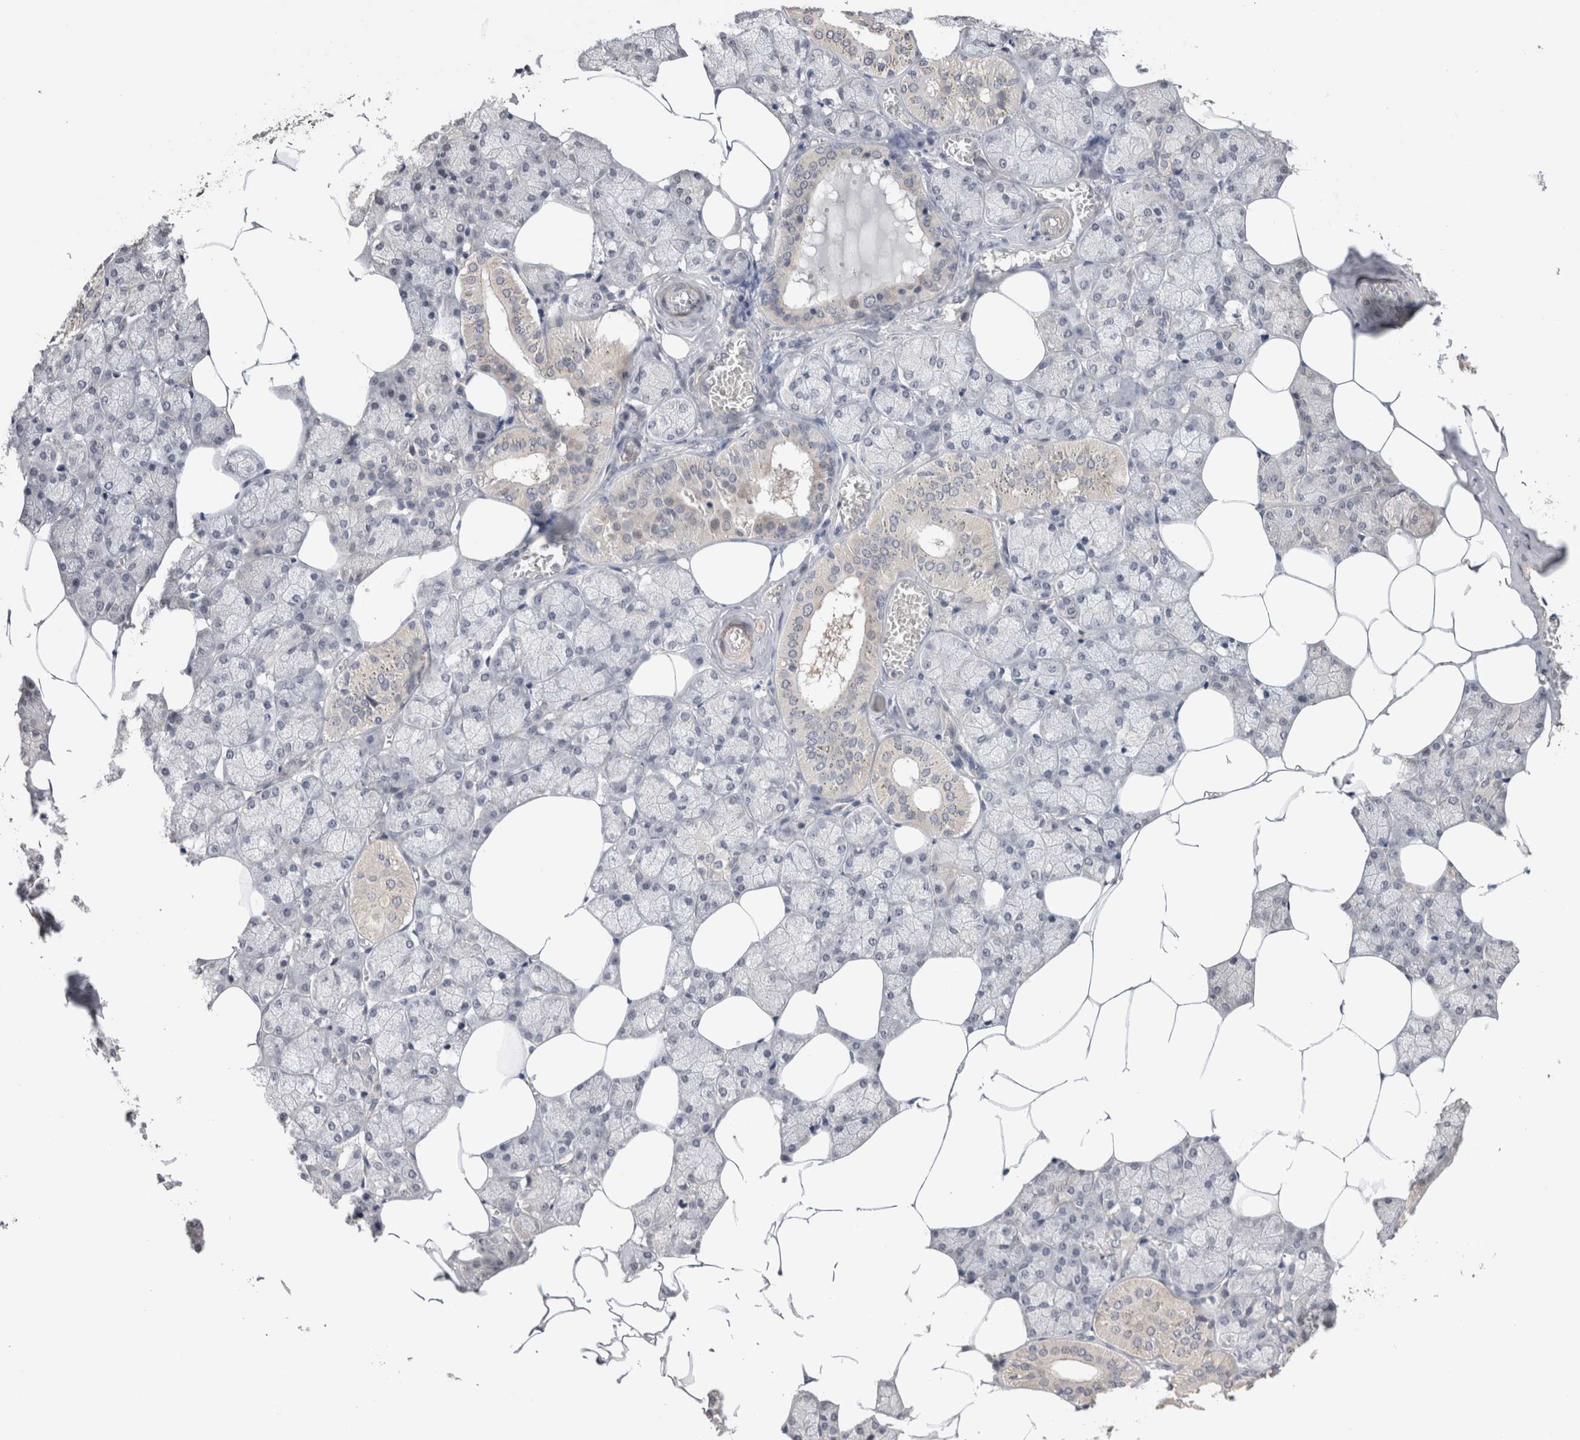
{"staining": {"intensity": "weak", "quantity": "<25%", "location": "cytoplasmic/membranous"}, "tissue": "salivary gland", "cell_type": "Glandular cells", "image_type": "normal", "snomed": [{"axis": "morphology", "description": "Normal tissue, NOS"}, {"axis": "topography", "description": "Salivary gland"}], "caption": "Immunohistochemistry (IHC) histopathology image of unremarkable salivary gland: salivary gland stained with DAB exhibits no significant protein expression in glandular cells. The staining is performed using DAB brown chromogen with nuclei counter-stained in using hematoxylin.", "gene": "CRYBG1", "patient": {"sex": "male", "age": 62}}